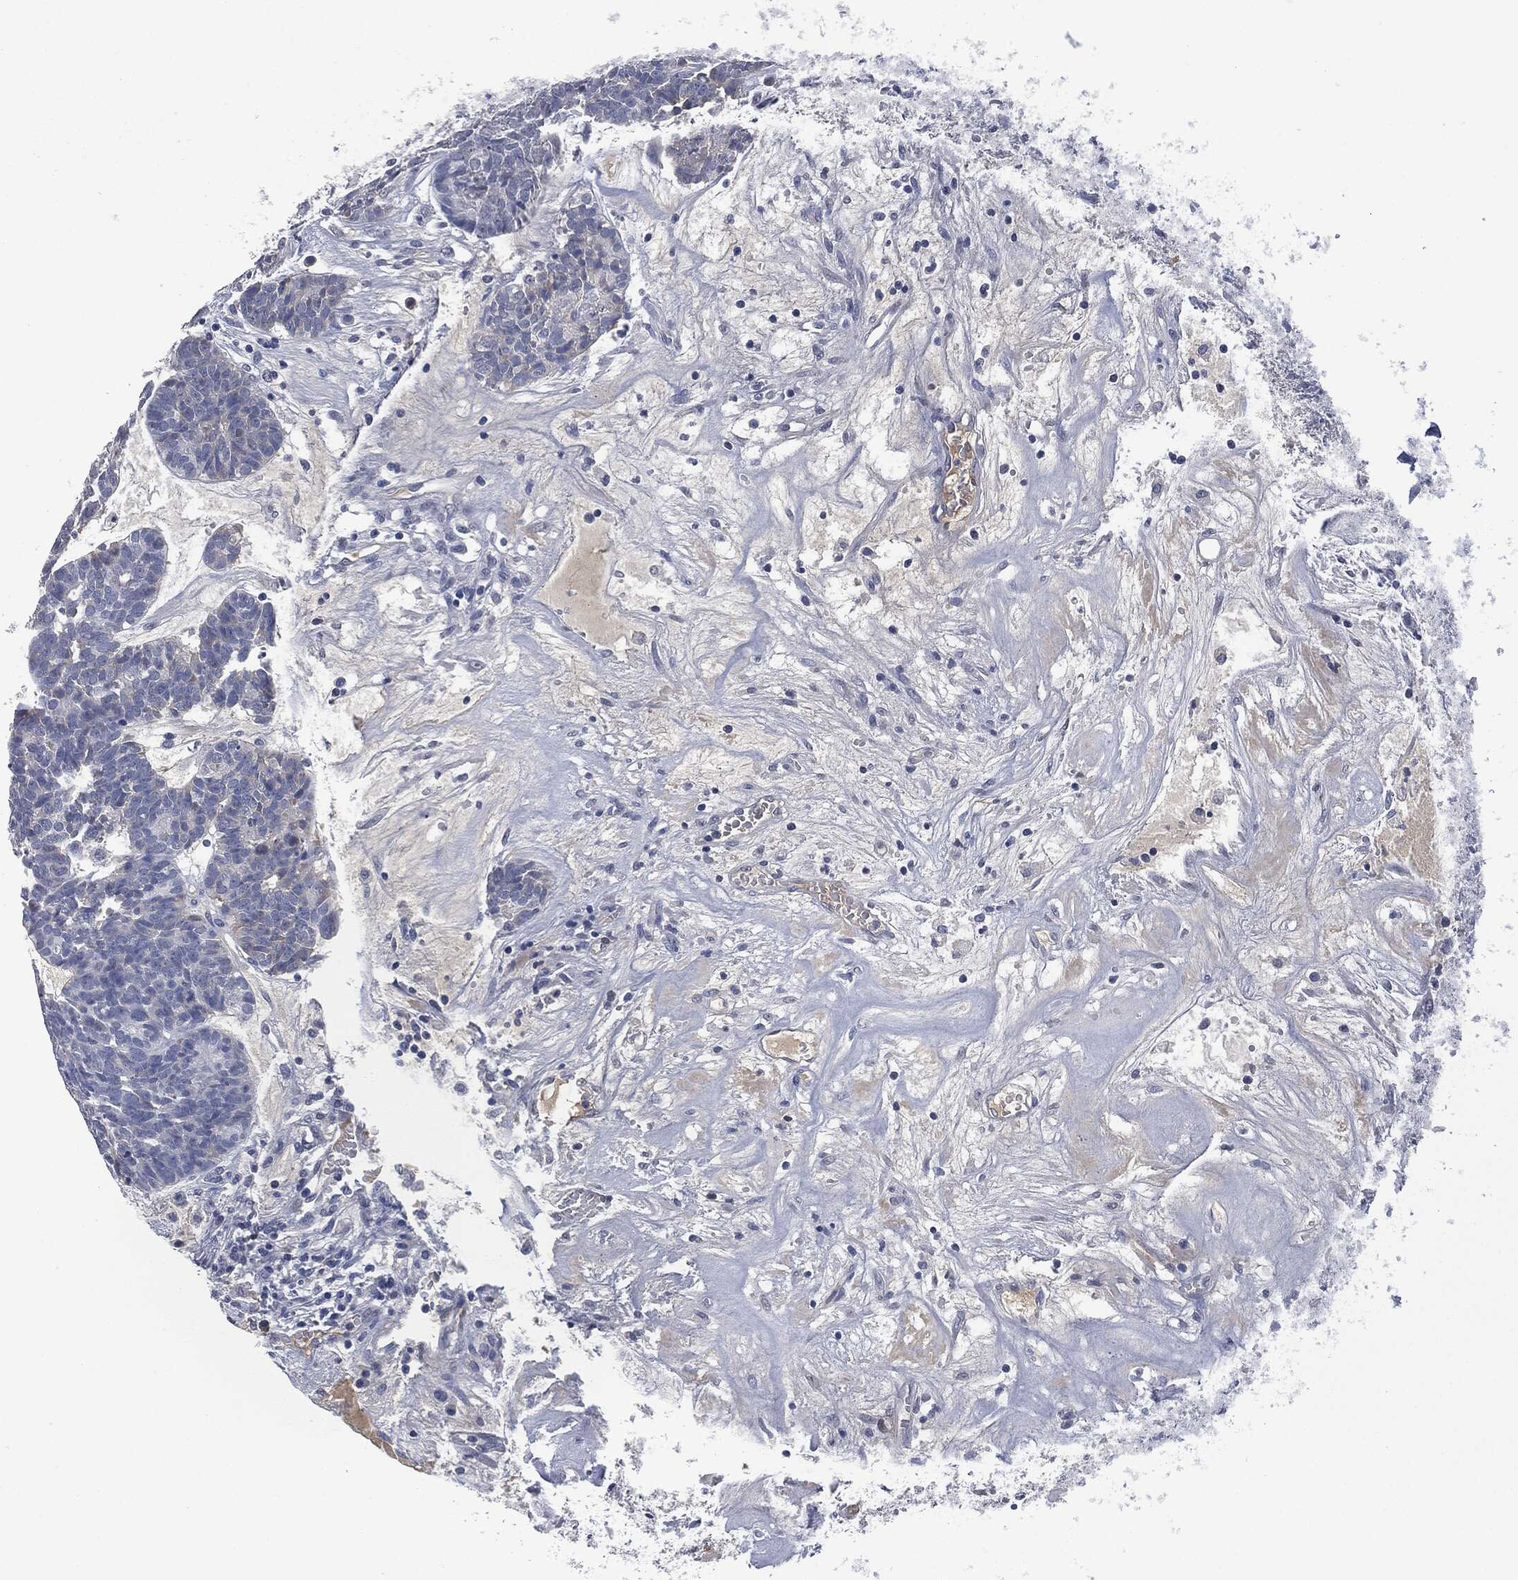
{"staining": {"intensity": "negative", "quantity": "none", "location": "none"}, "tissue": "head and neck cancer", "cell_type": "Tumor cells", "image_type": "cancer", "snomed": [{"axis": "morphology", "description": "Adenocarcinoma, NOS"}, {"axis": "topography", "description": "Head-Neck"}], "caption": "This is a photomicrograph of immunohistochemistry staining of head and neck cancer (adenocarcinoma), which shows no staining in tumor cells.", "gene": "SIGLEC7", "patient": {"sex": "female", "age": 81}}